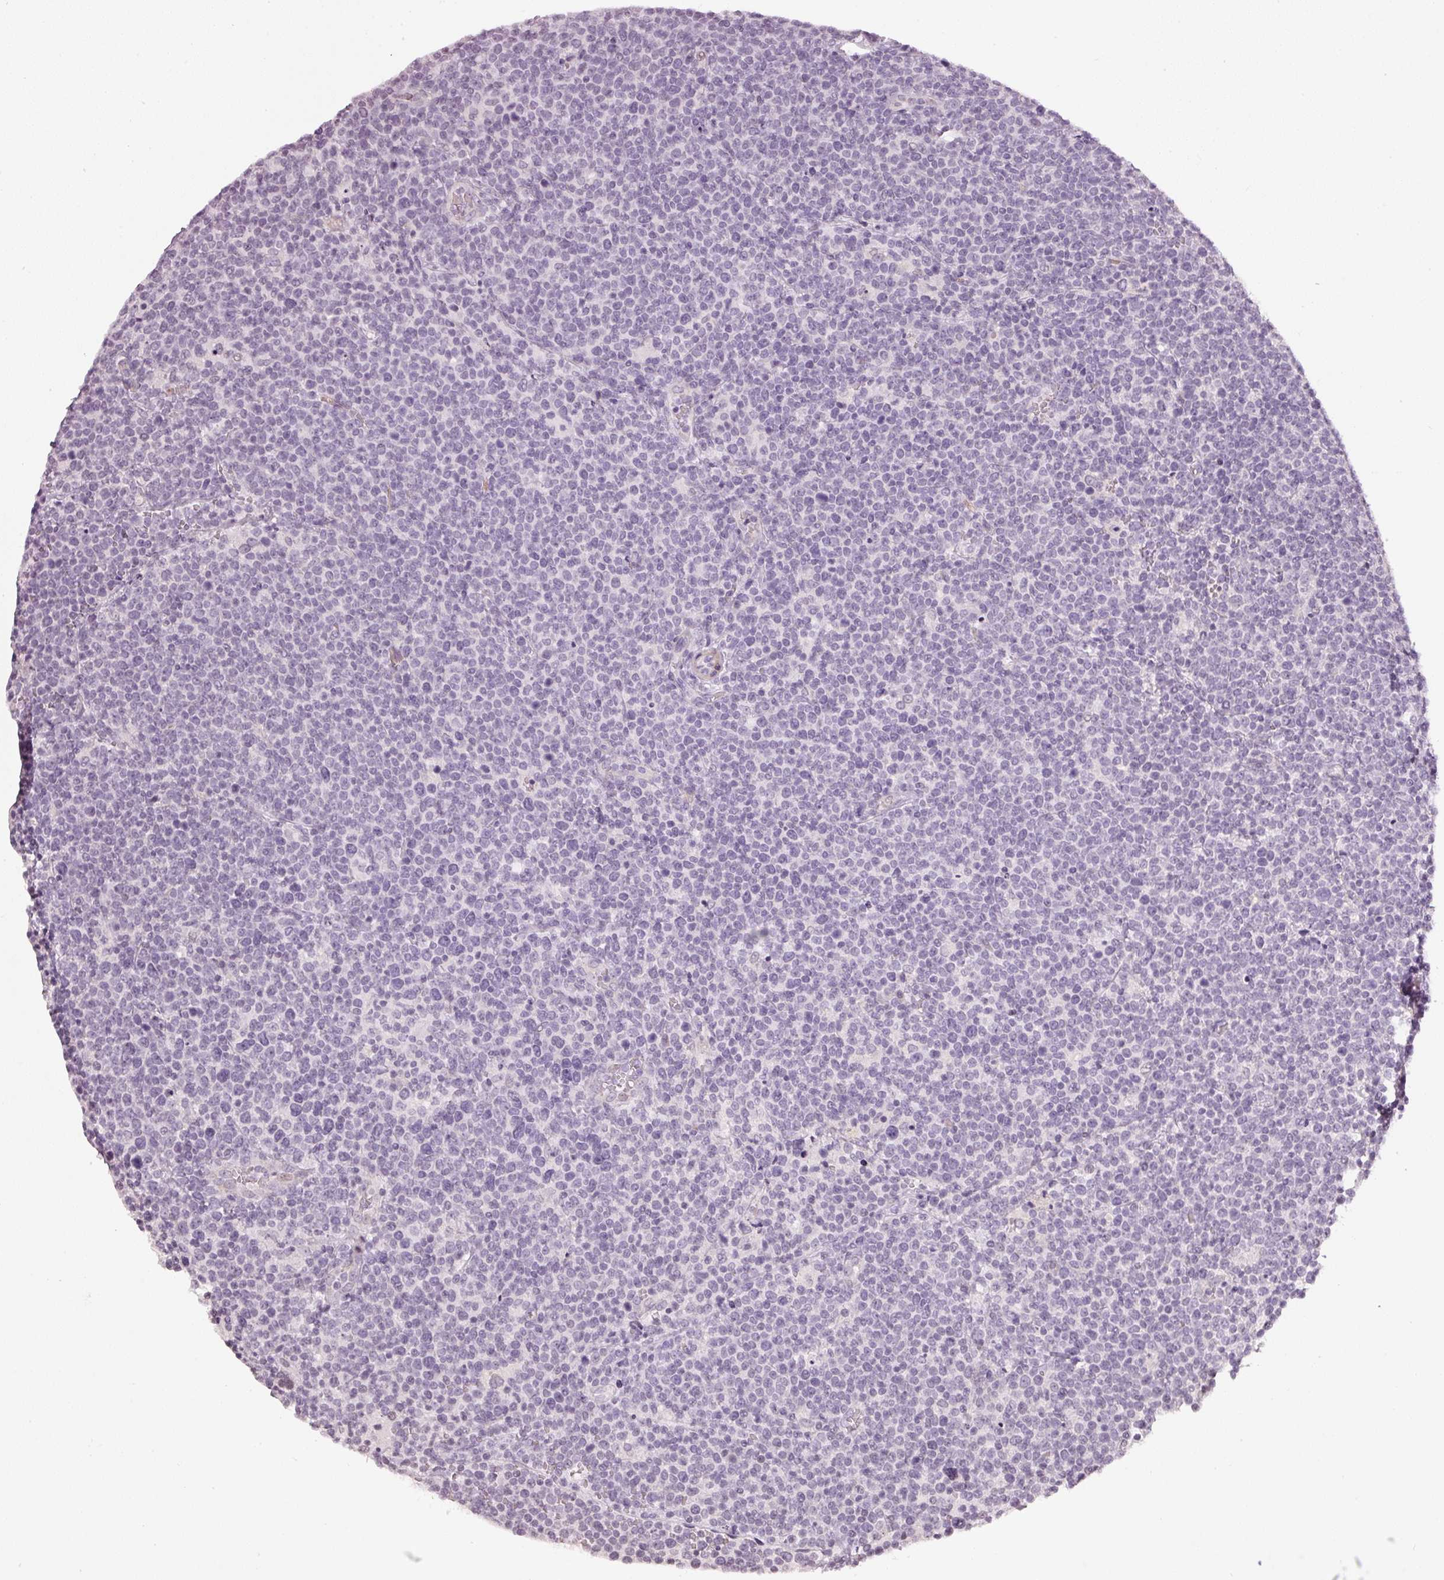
{"staining": {"intensity": "negative", "quantity": "none", "location": "none"}, "tissue": "lymphoma", "cell_type": "Tumor cells", "image_type": "cancer", "snomed": [{"axis": "morphology", "description": "Malignant lymphoma, non-Hodgkin's type, High grade"}, {"axis": "topography", "description": "Lymph node"}], "caption": "The photomicrograph exhibits no staining of tumor cells in high-grade malignant lymphoma, non-Hodgkin's type.", "gene": "NRDE2", "patient": {"sex": "male", "age": 61}}